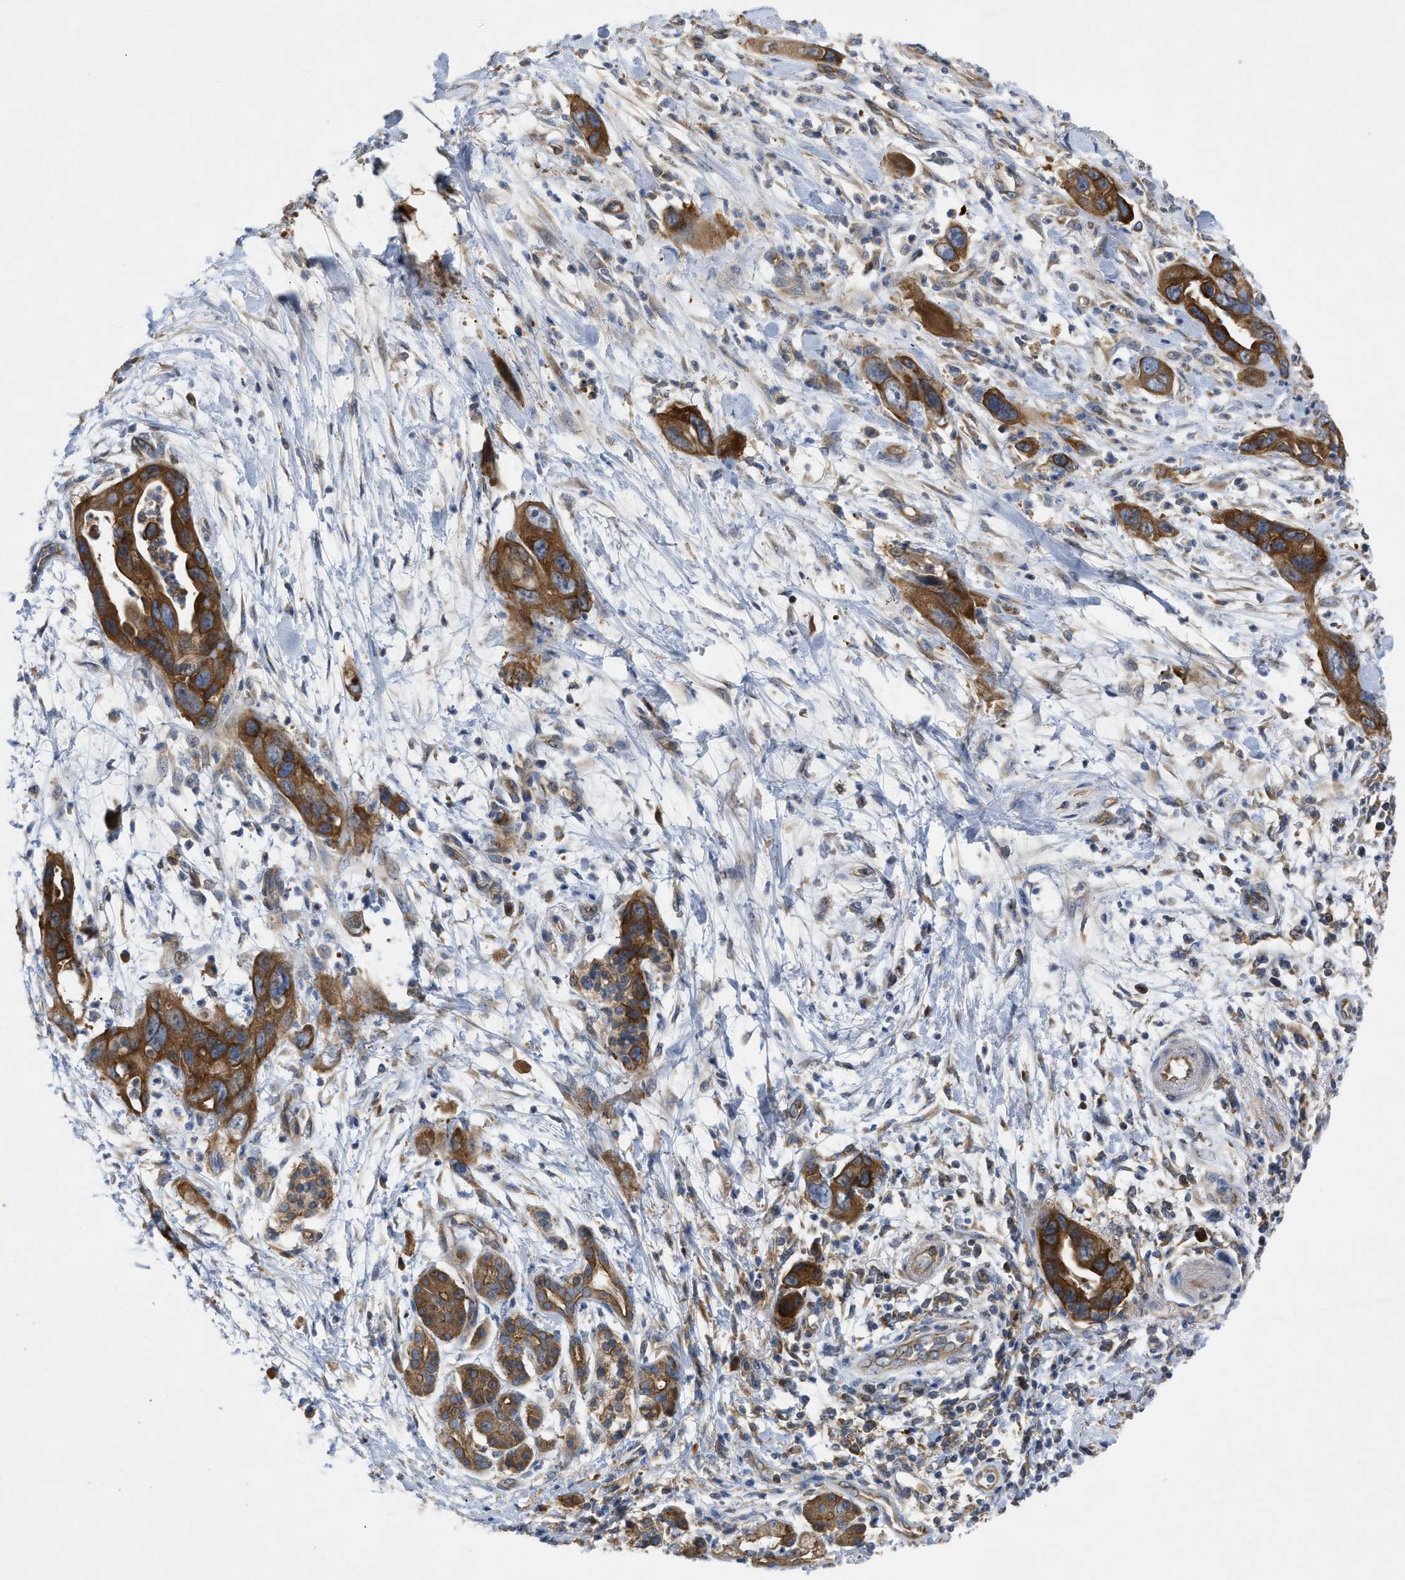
{"staining": {"intensity": "strong", "quantity": ">75%", "location": "cytoplasmic/membranous"}, "tissue": "pancreatic cancer", "cell_type": "Tumor cells", "image_type": "cancer", "snomed": [{"axis": "morphology", "description": "Adenocarcinoma, NOS"}, {"axis": "topography", "description": "Pancreas"}], "caption": "Pancreatic adenocarcinoma stained for a protein (brown) reveals strong cytoplasmic/membranous positive positivity in approximately >75% of tumor cells.", "gene": "TMEM131", "patient": {"sex": "female", "age": 70}}